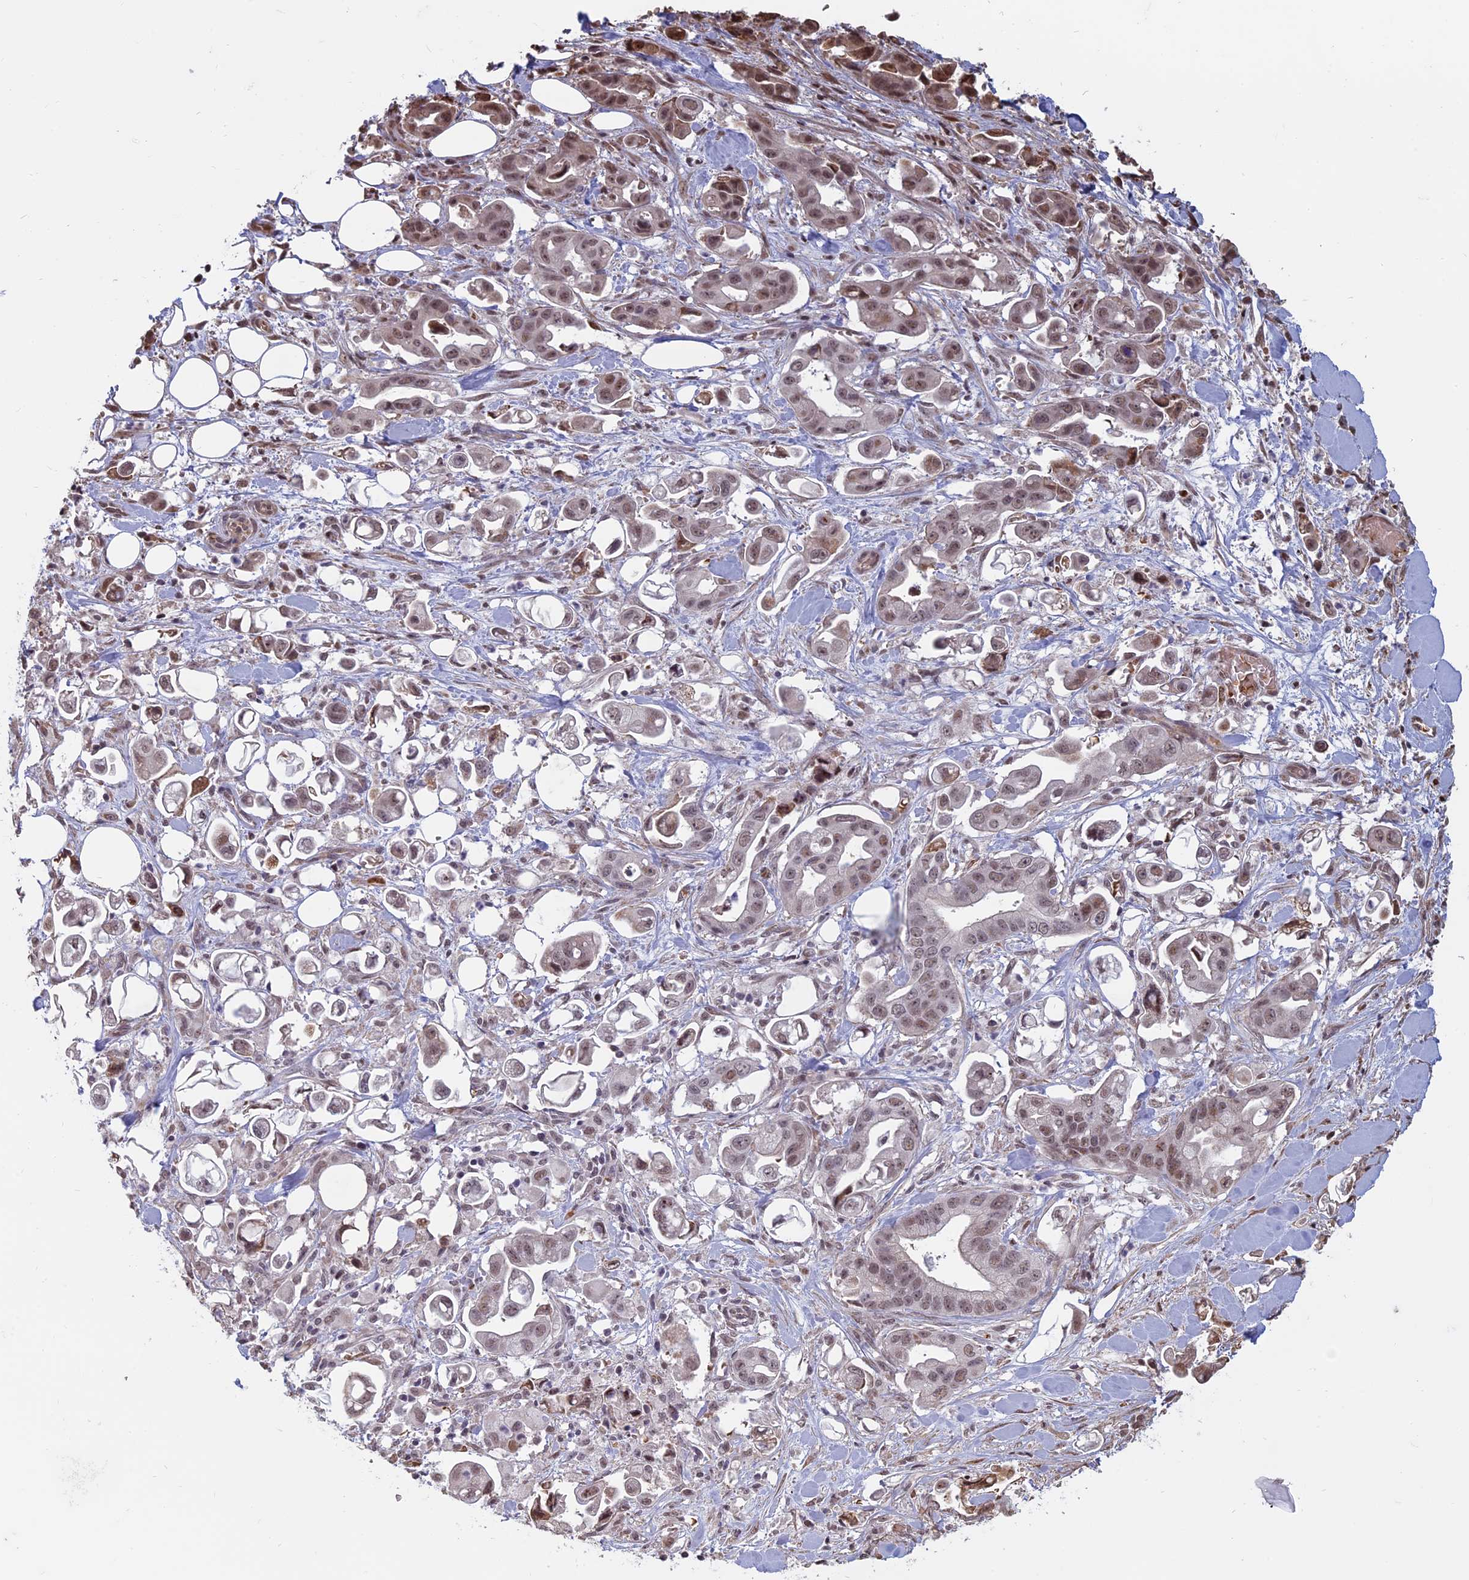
{"staining": {"intensity": "moderate", "quantity": ">75%", "location": "nuclear"}, "tissue": "stomach cancer", "cell_type": "Tumor cells", "image_type": "cancer", "snomed": [{"axis": "morphology", "description": "Adenocarcinoma, NOS"}, {"axis": "topography", "description": "Stomach"}], "caption": "Stomach cancer stained with a brown dye demonstrates moderate nuclear positive positivity in approximately >75% of tumor cells.", "gene": "MFAP1", "patient": {"sex": "male", "age": 62}}